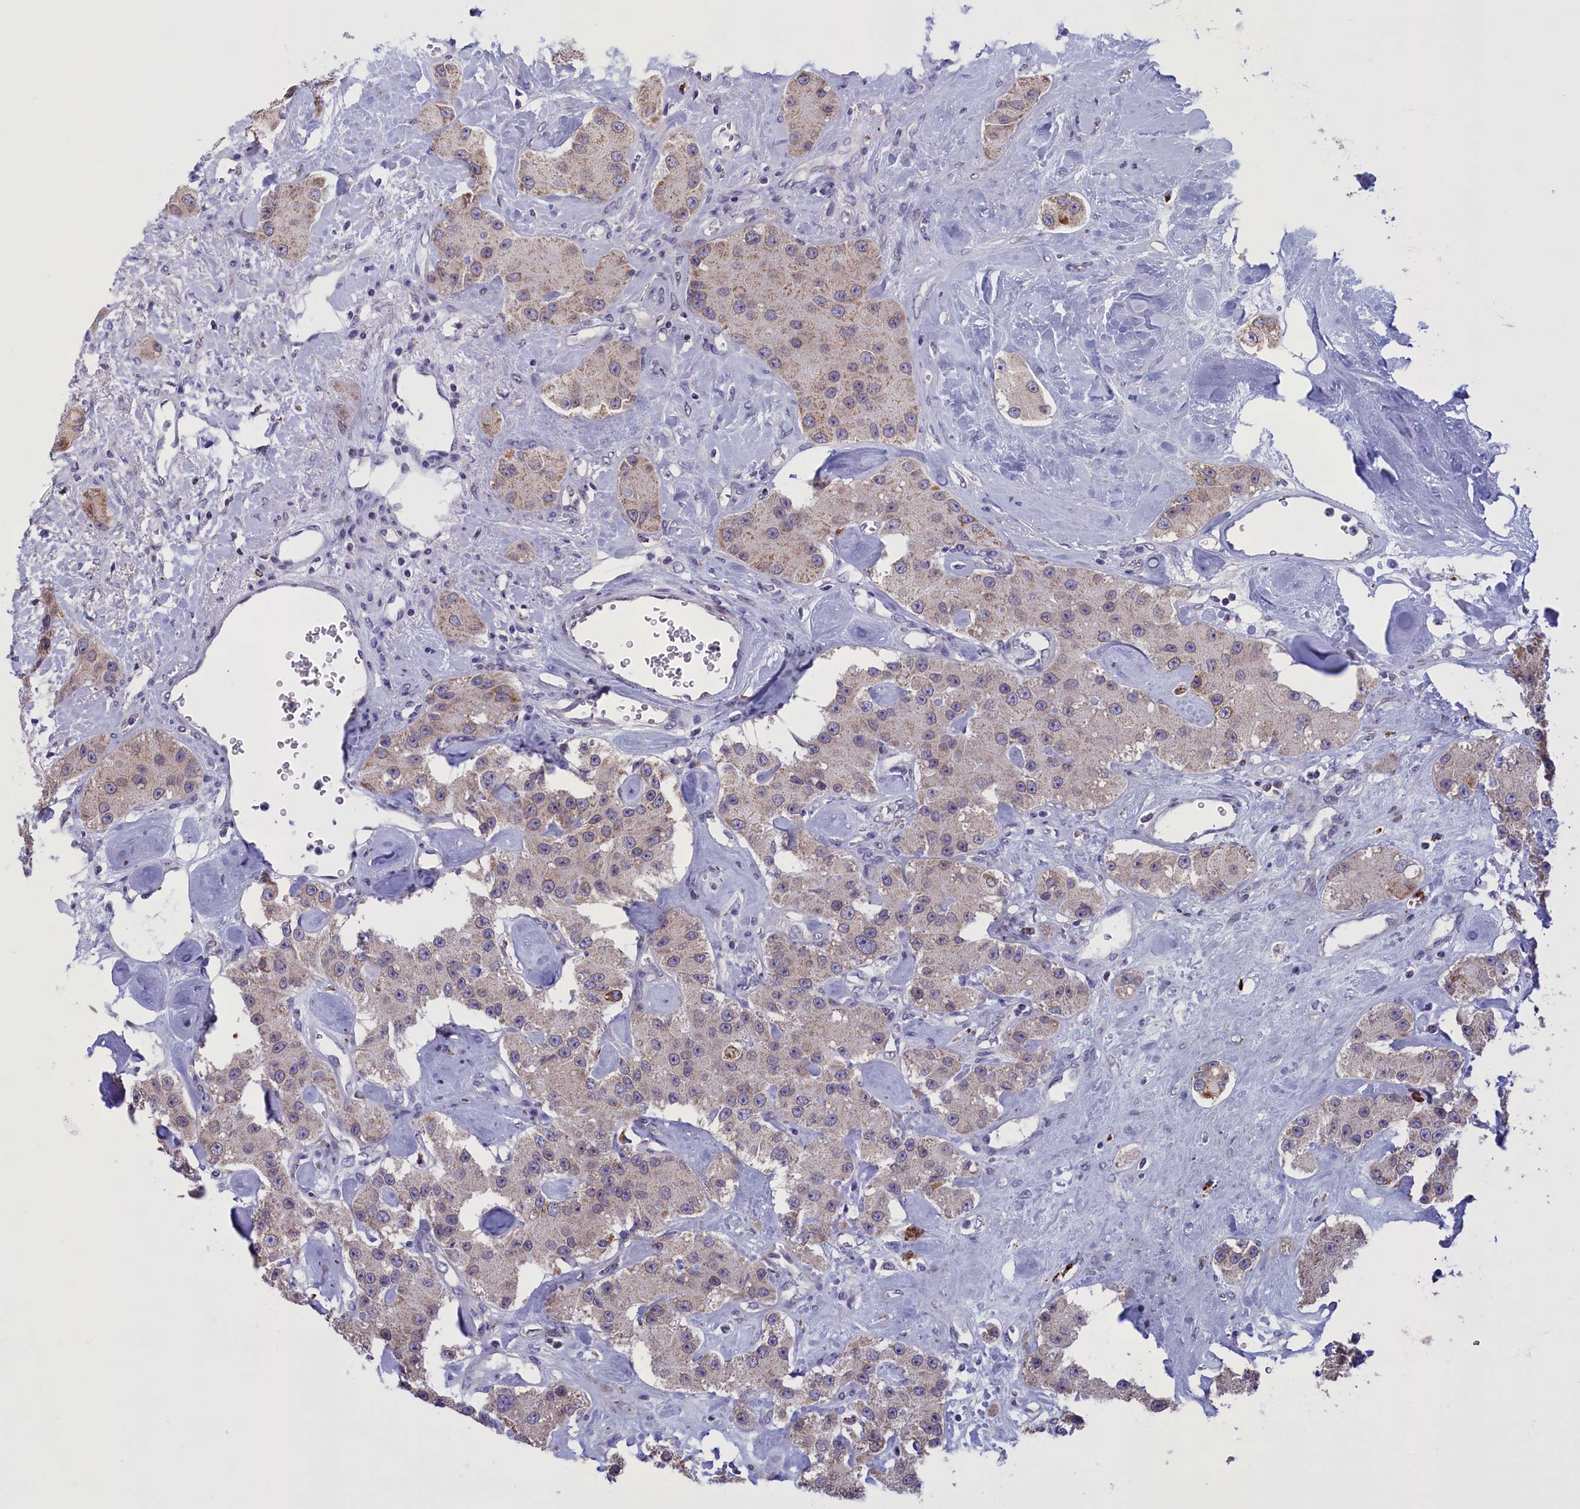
{"staining": {"intensity": "weak", "quantity": "25%-75%", "location": "cytoplasmic/membranous"}, "tissue": "carcinoid", "cell_type": "Tumor cells", "image_type": "cancer", "snomed": [{"axis": "morphology", "description": "Carcinoid, malignant, NOS"}, {"axis": "topography", "description": "Pancreas"}], "caption": "Immunohistochemistry image of carcinoid stained for a protein (brown), which demonstrates low levels of weak cytoplasmic/membranous expression in approximately 25%-75% of tumor cells.", "gene": "PARS2", "patient": {"sex": "male", "age": 41}}